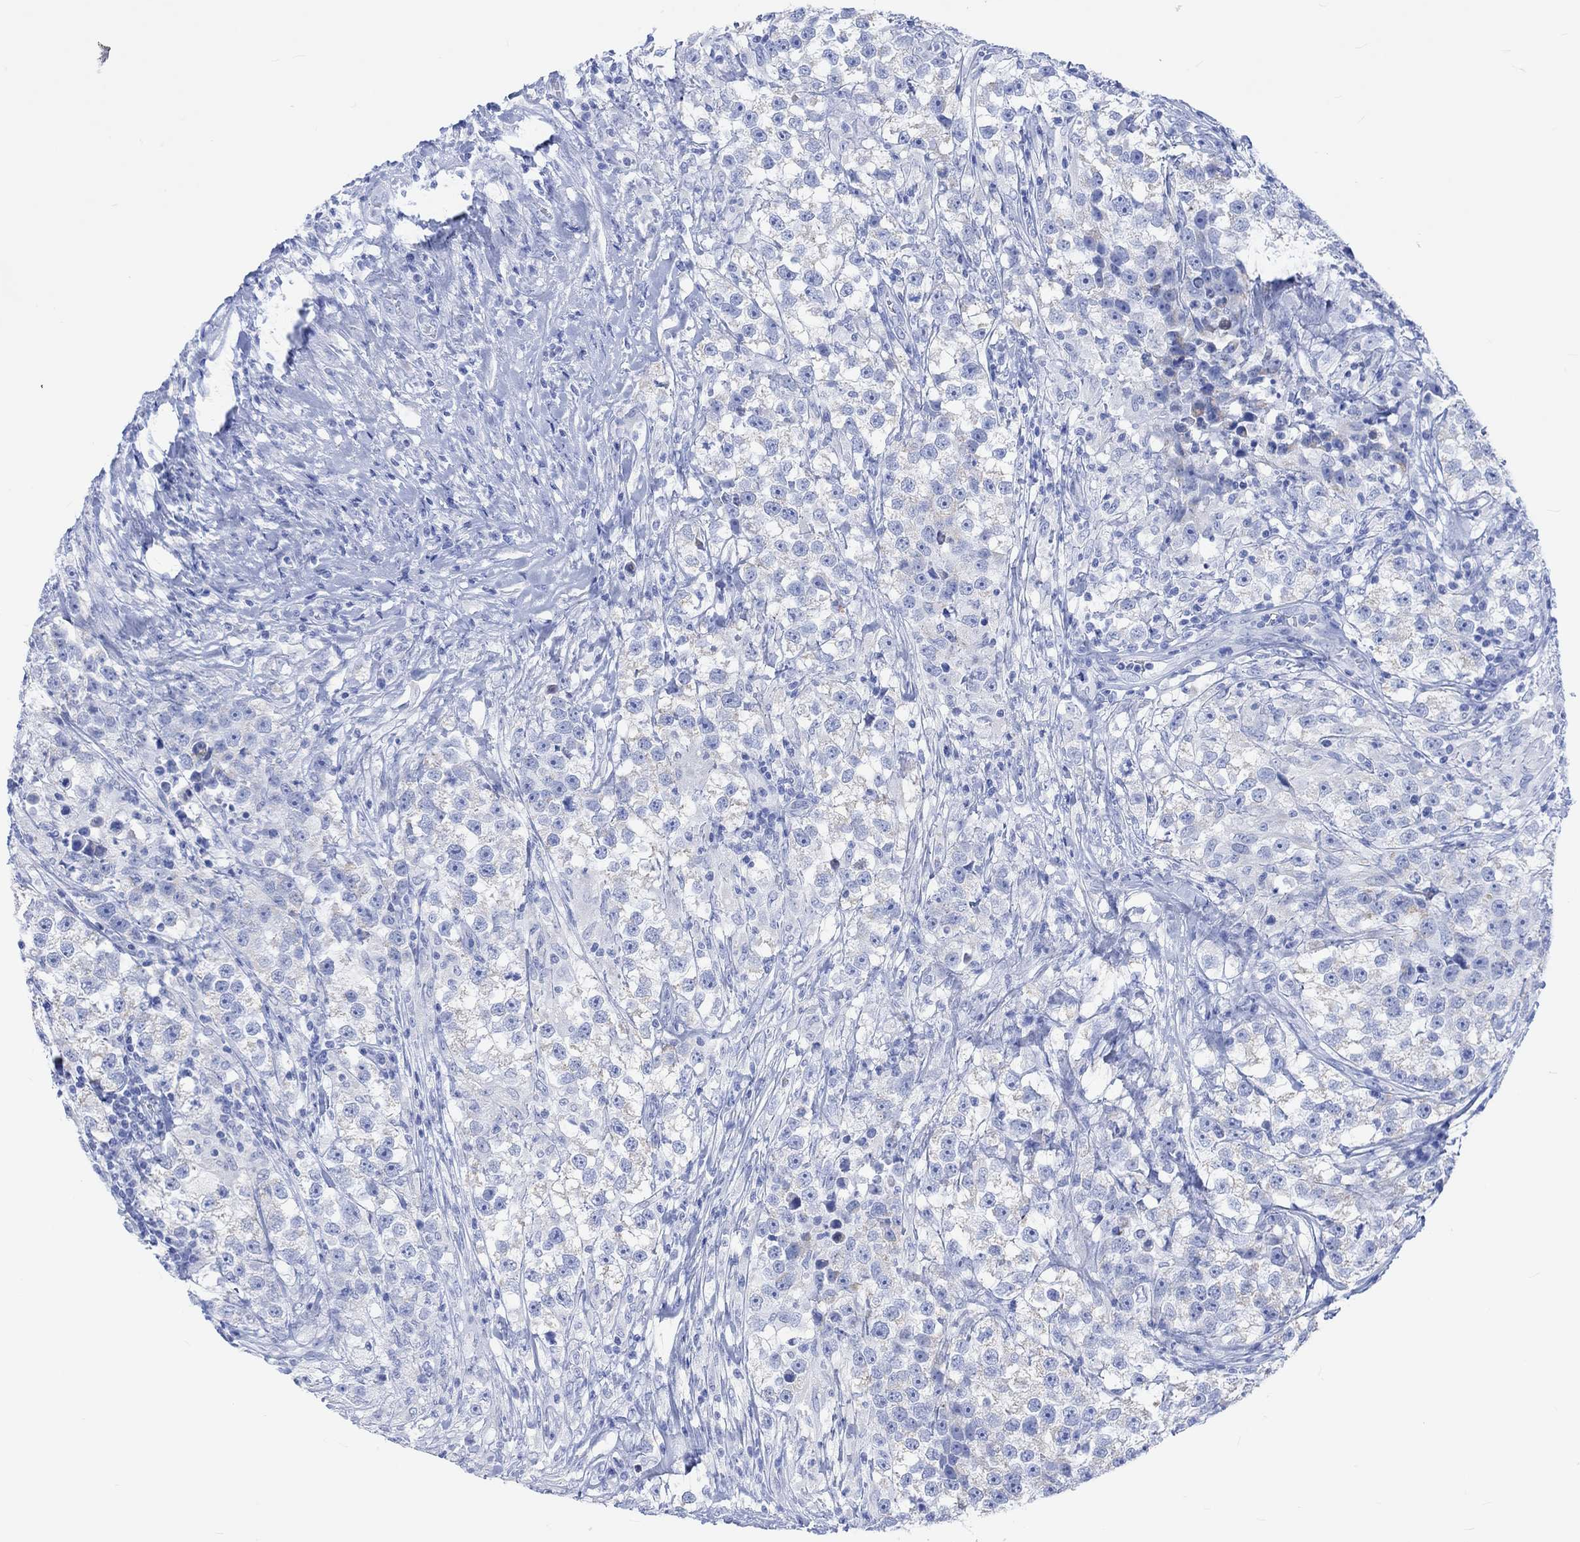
{"staining": {"intensity": "negative", "quantity": "none", "location": "none"}, "tissue": "testis cancer", "cell_type": "Tumor cells", "image_type": "cancer", "snomed": [{"axis": "morphology", "description": "Seminoma, NOS"}, {"axis": "topography", "description": "Testis"}], "caption": "This photomicrograph is of testis seminoma stained with immunohistochemistry (IHC) to label a protein in brown with the nuclei are counter-stained blue. There is no expression in tumor cells. (DAB immunohistochemistry (IHC) with hematoxylin counter stain).", "gene": "CALCA", "patient": {"sex": "male", "age": 46}}